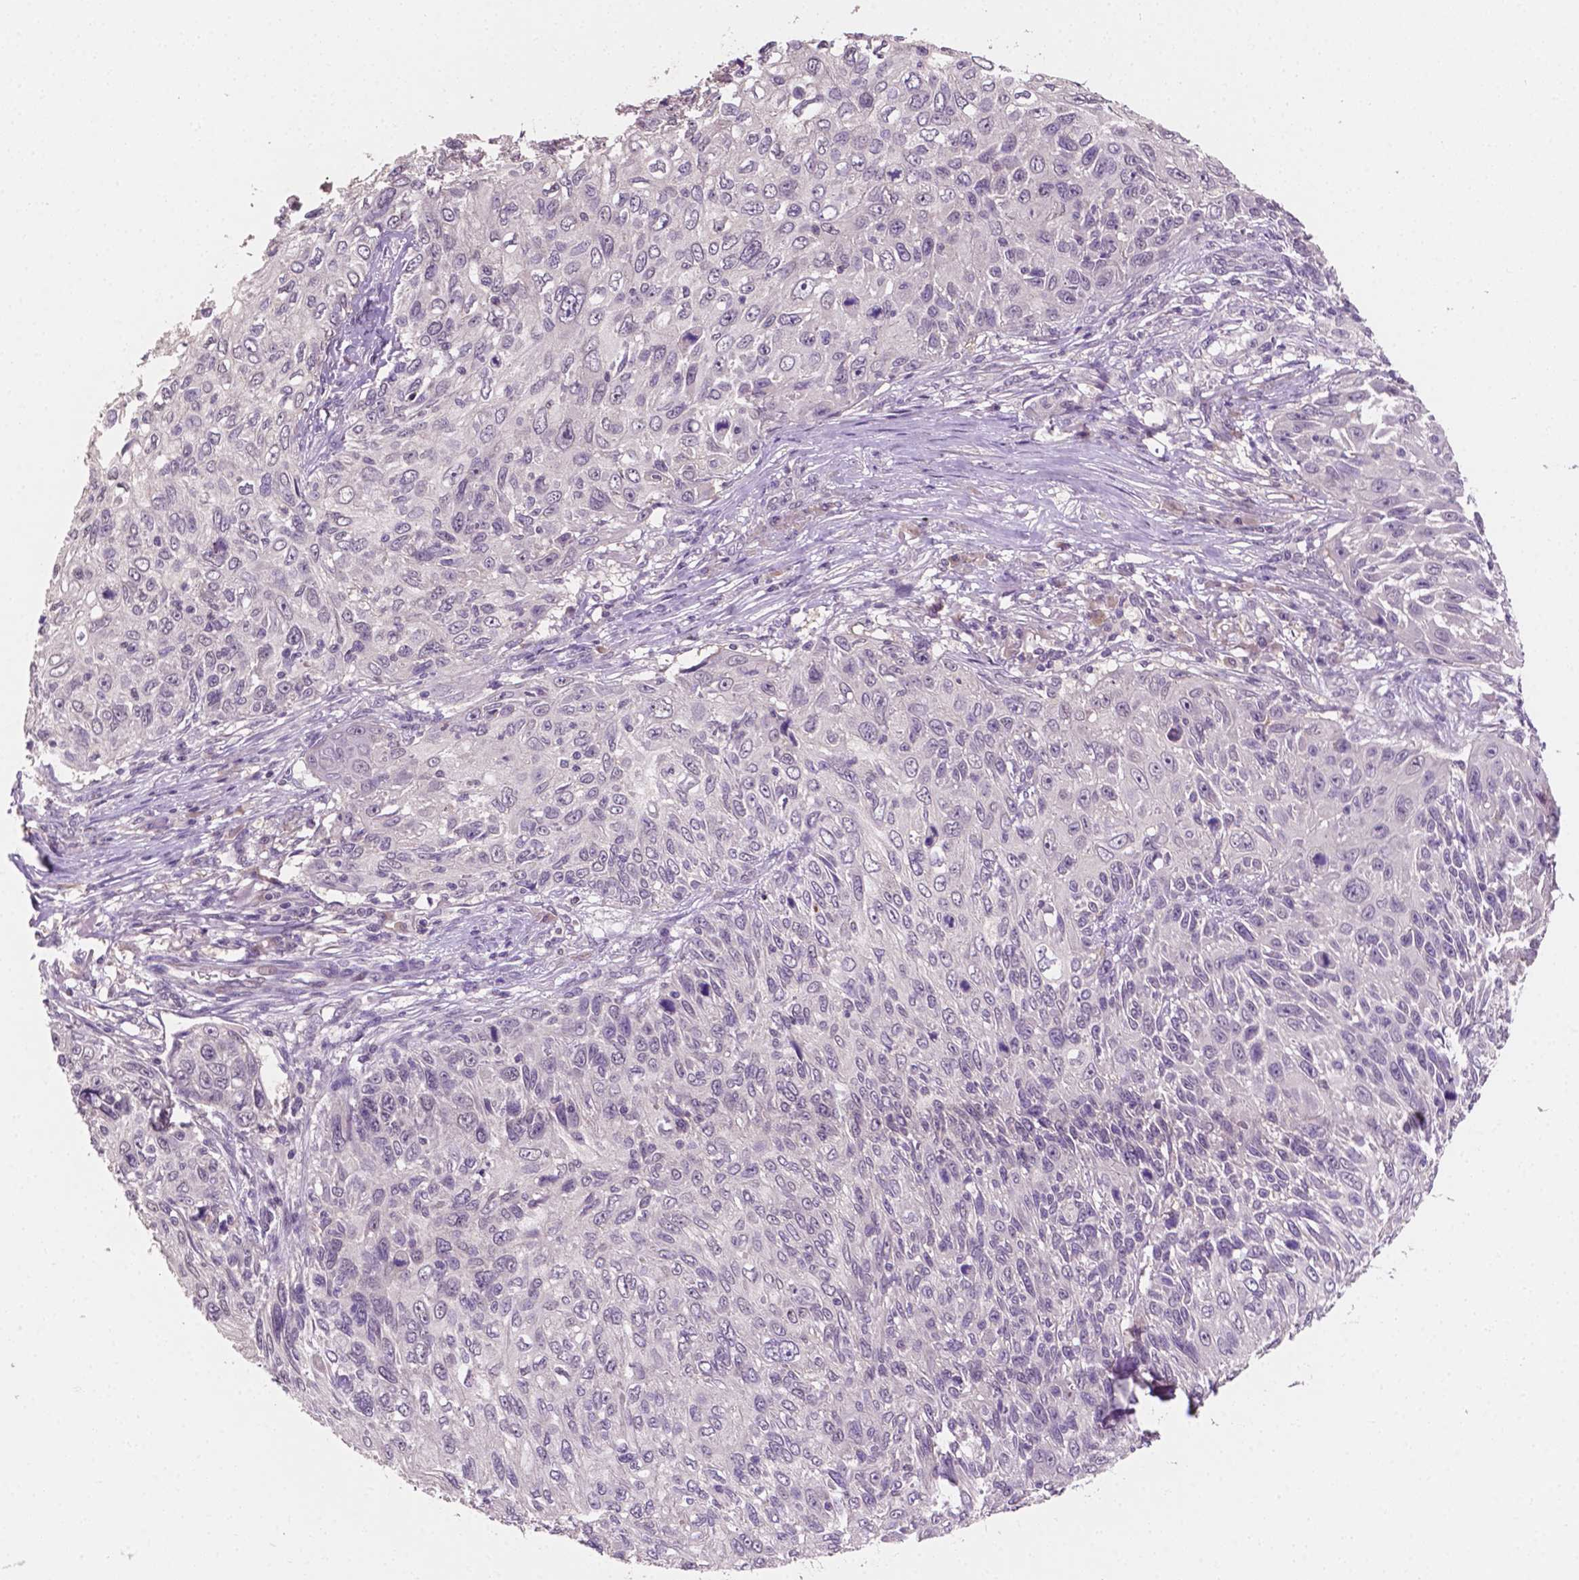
{"staining": {"intensity": "negative", "quantity": "none", "location": "none"}, "tissue": "skin cancer", "cell_type": "Tumor cells", "image_type": "cancer", "snomed": [{"axis": "morphology", "description": "Squamous cell carcinoma, NOS"}, {"axis": "topography", "description": "Skin"}], "caption": "Tumor cells are negative for protein expression in human skin cancer. Brightfield microscopy of immunohistochemistry (IHC) stained with DAB (brown) and hematoxylin (blue), captured at high magnification.", "gene": "MROH6", "patient": {"sex": "male", "age": 92}}